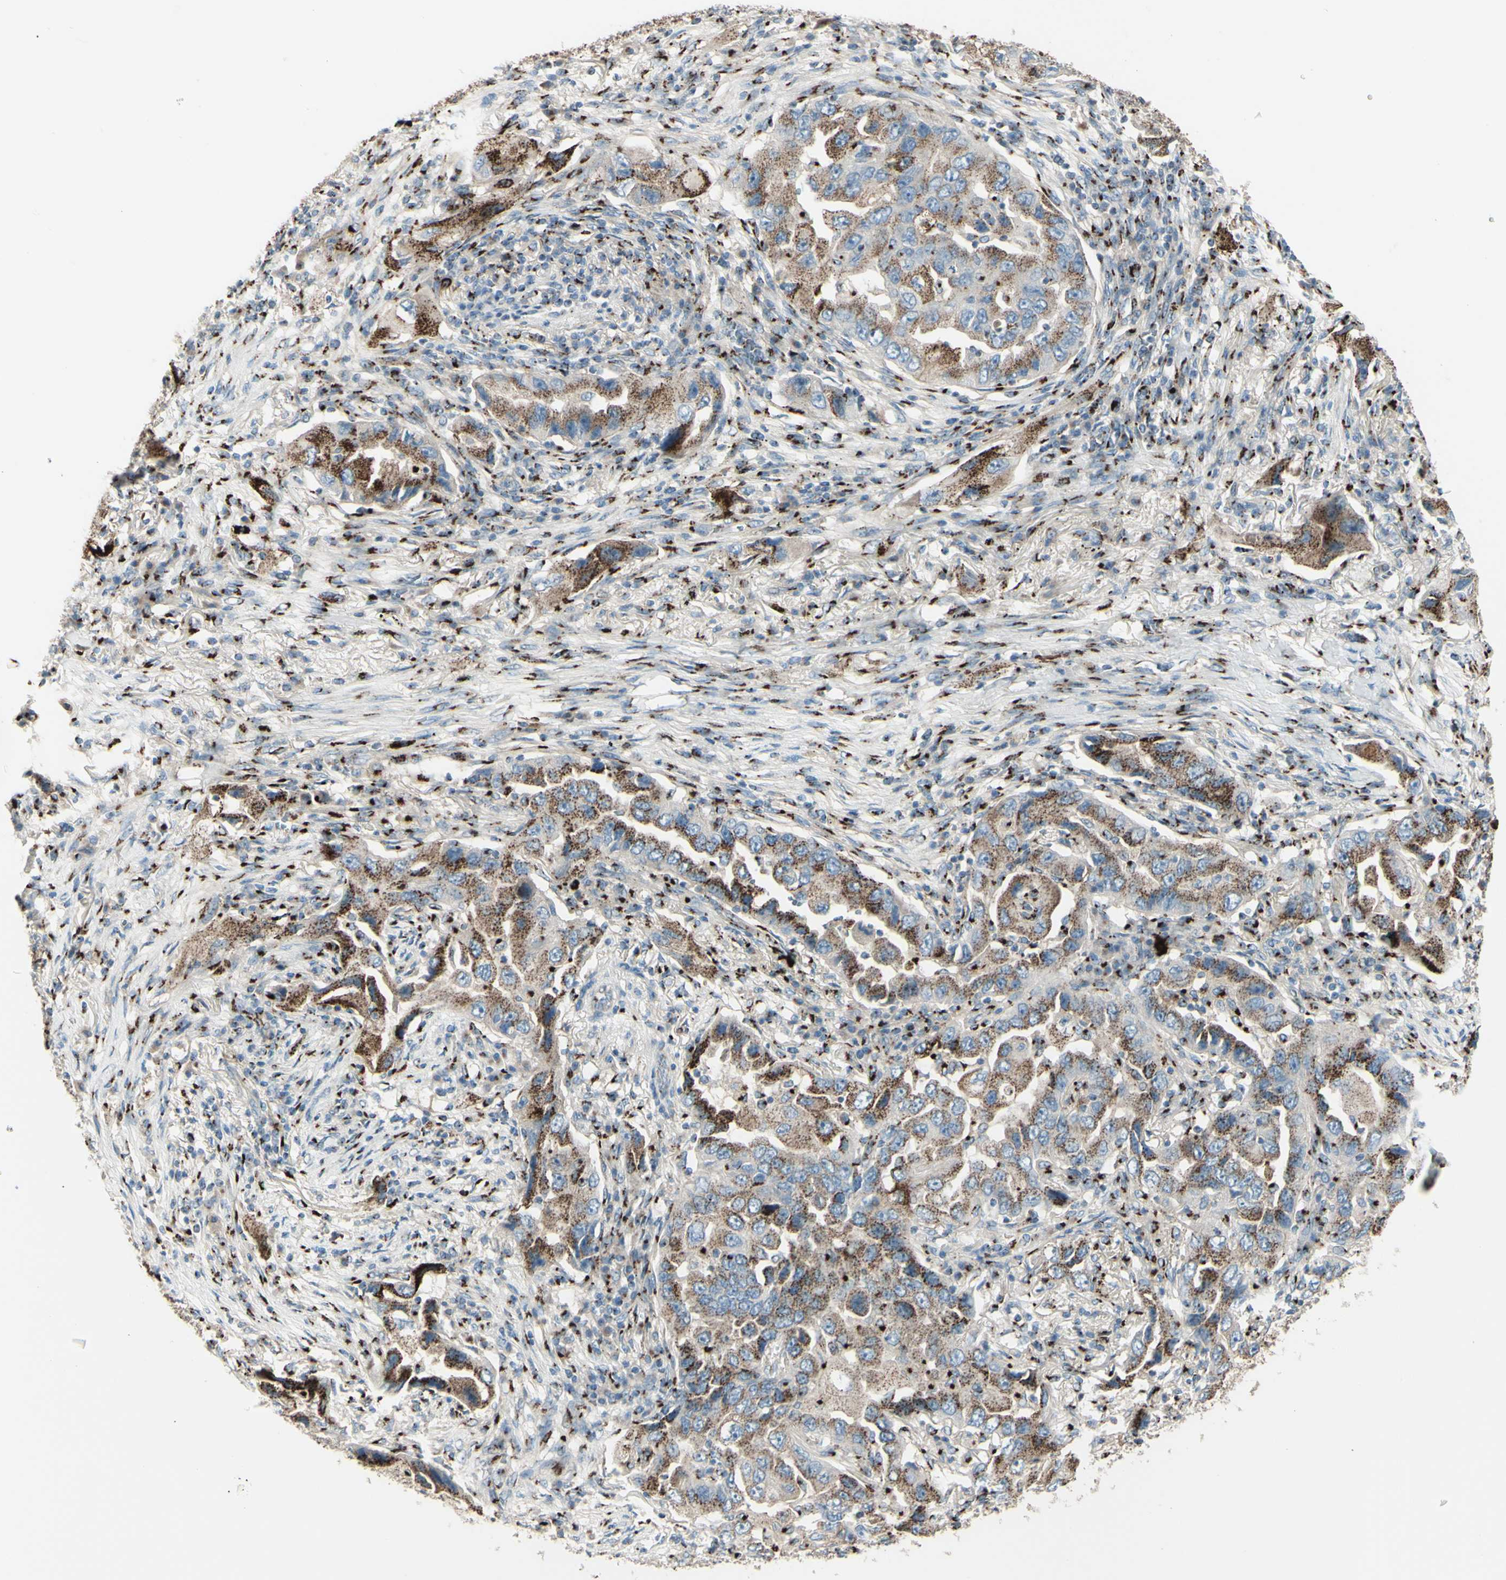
{"staining": {"intensity": "moderate", "quantity": ">75%", "location": "cytoplasmic/membranous"}, "tissue": "lung cancer", "cell_type": "Tumor cells", "image_type": "cancer", "snomed": [{"axis": "morphology", "description": "Adenocarcinoma, NOS"}, {"axis": "topography", "description": "Lung"}], "caption": "Brown immunohistochemical staining in human lung adenocarcinoma exhibits moderate cytoplasmic/membranous expression in approximately >75% of tumor cells. Ihc stains the protein of interest in brown and the nuclei are stained blue.", "gene": "B4GALT1", "patient": {"sex": "female", "age": 65}}